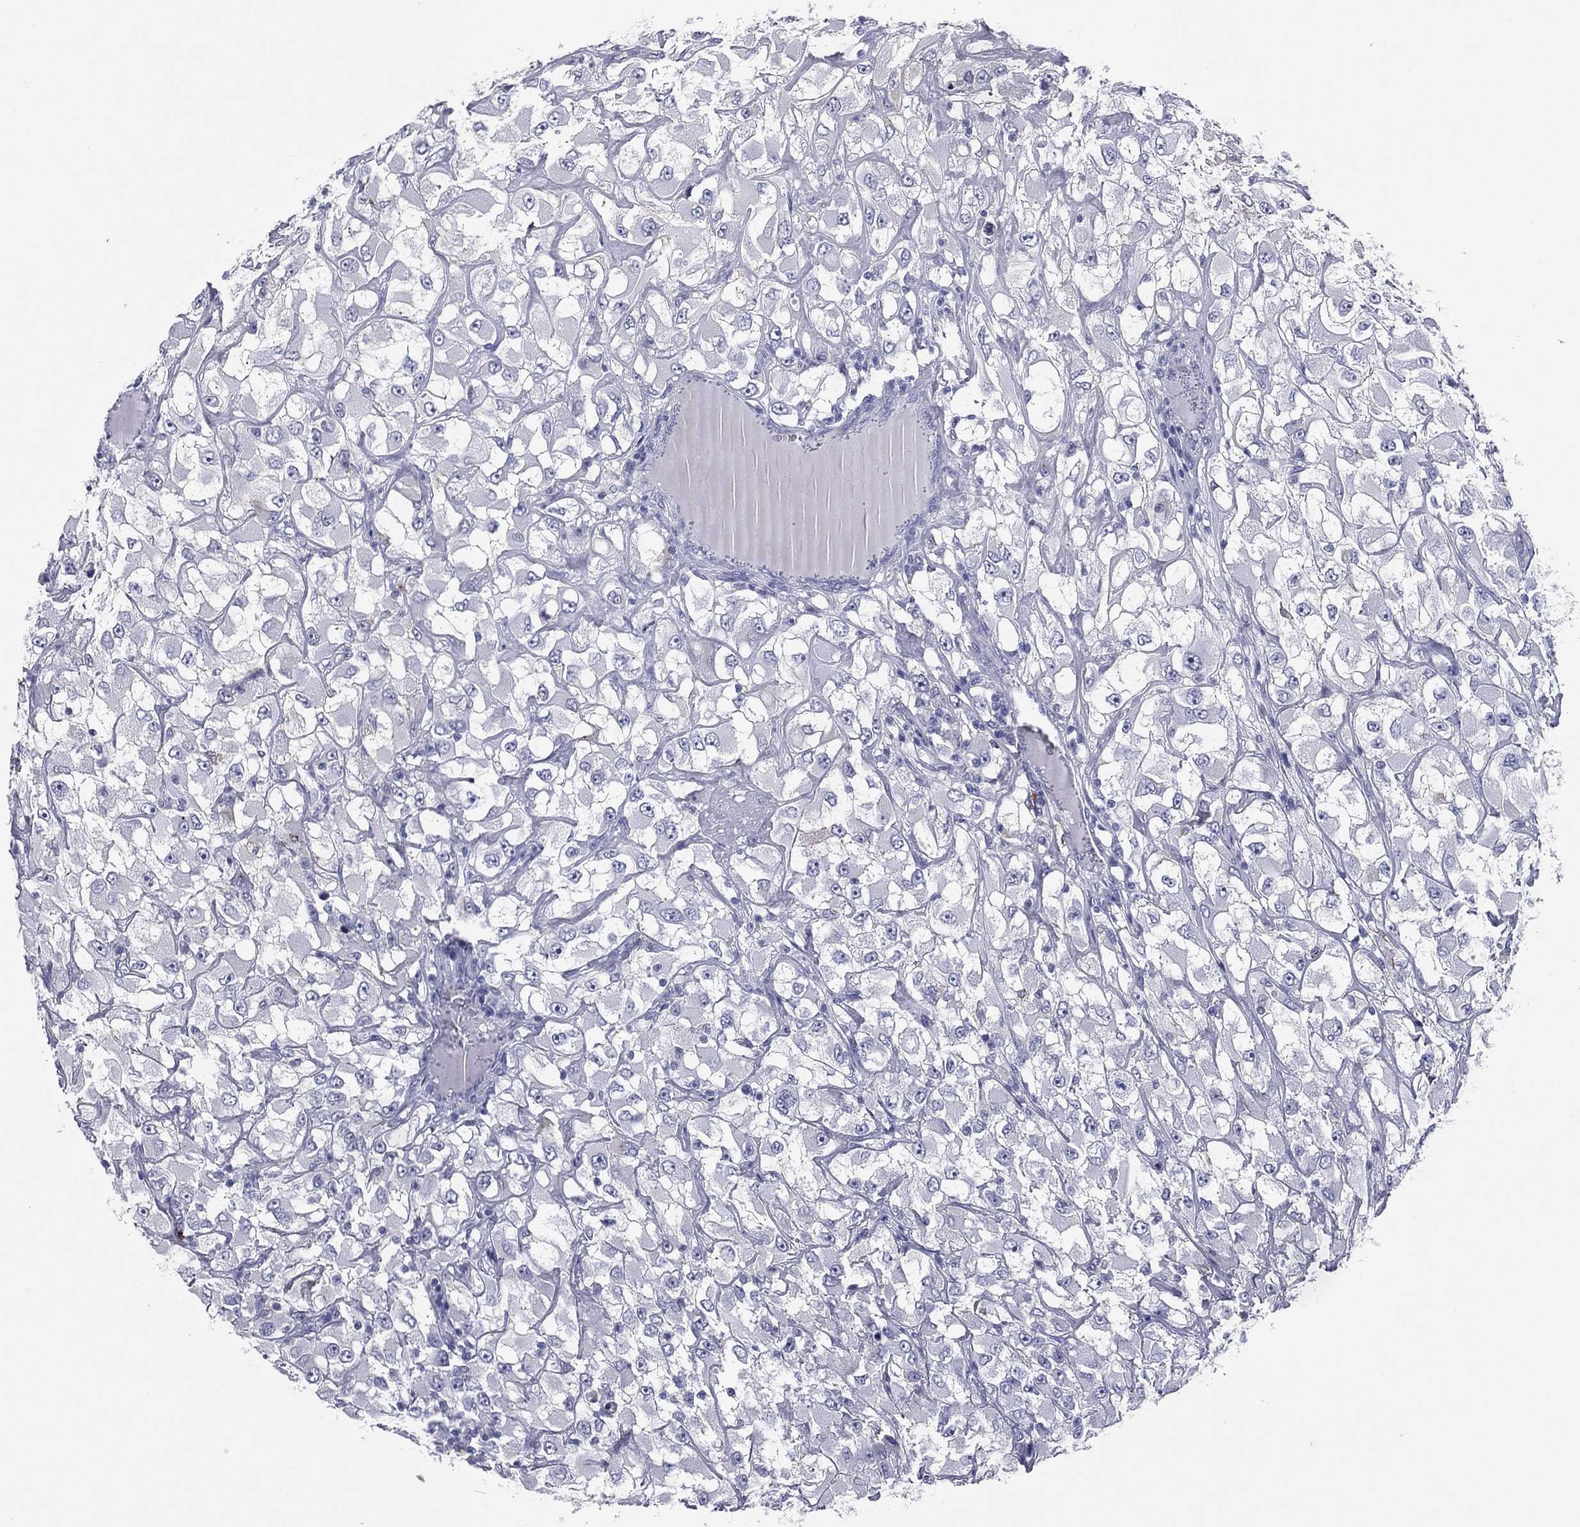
{"staining": {"intensity": "negative", "quantity": "none", "location": "none"}, "tissue": "renal cancer", "cell_type": "Tumor cells", "image_type": "cancer", "snomed": [{"axis": "morphology", "description": "Adenocarcinoma, NOS"}, {"axis": "topography", "description": "Kidney"}], "caption": "The photomicrograph demonstrates no staining of tumor cells in renal cancer (adenocarcinoma).", "gene": "HLA-DOA", "patient": {"sex": "female", "age": 52}}